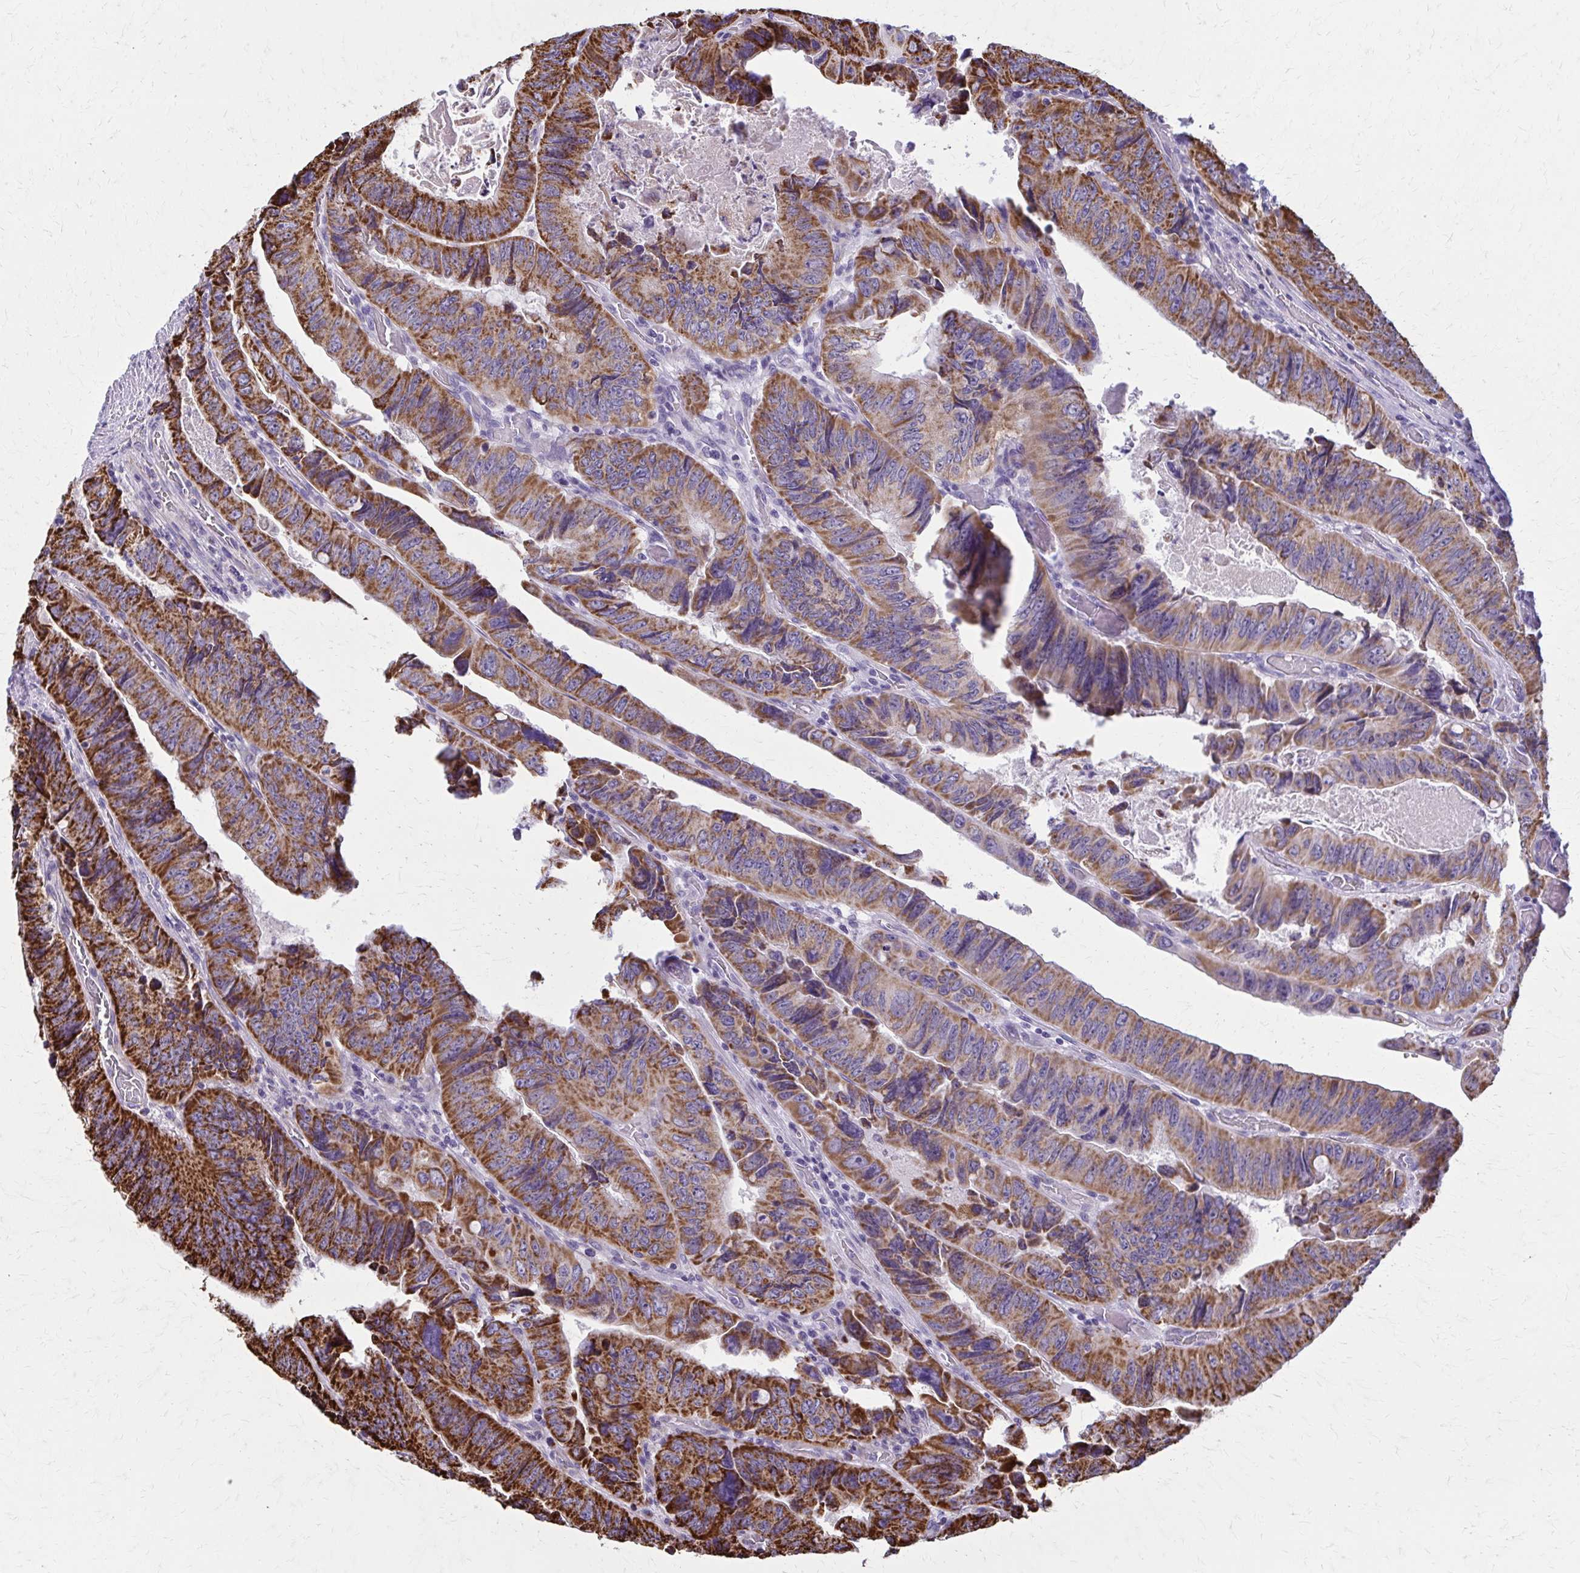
{"staining": {"intensity": "strong", "quantity": ">75%", "location": "cytoplasmic/membranous"}, "tissue": "colorectal cancer", "cell_type": "Tumor cells", "image_type": "cancer", "snomed": [{"axis": "morphology", "description": "Adenocarcinoma, NOS"}, {"axis": "topography", "description": "Colon"}], "caption": "Colorectal cancer (adenocarcinoma) stained for a protein (brown) exhibits strong cytoplasmic/membranous positive expression in approximately >75% of tumor cells.", "gene": "TVP23A", "patient": {"sex": "female", "age": 84}}